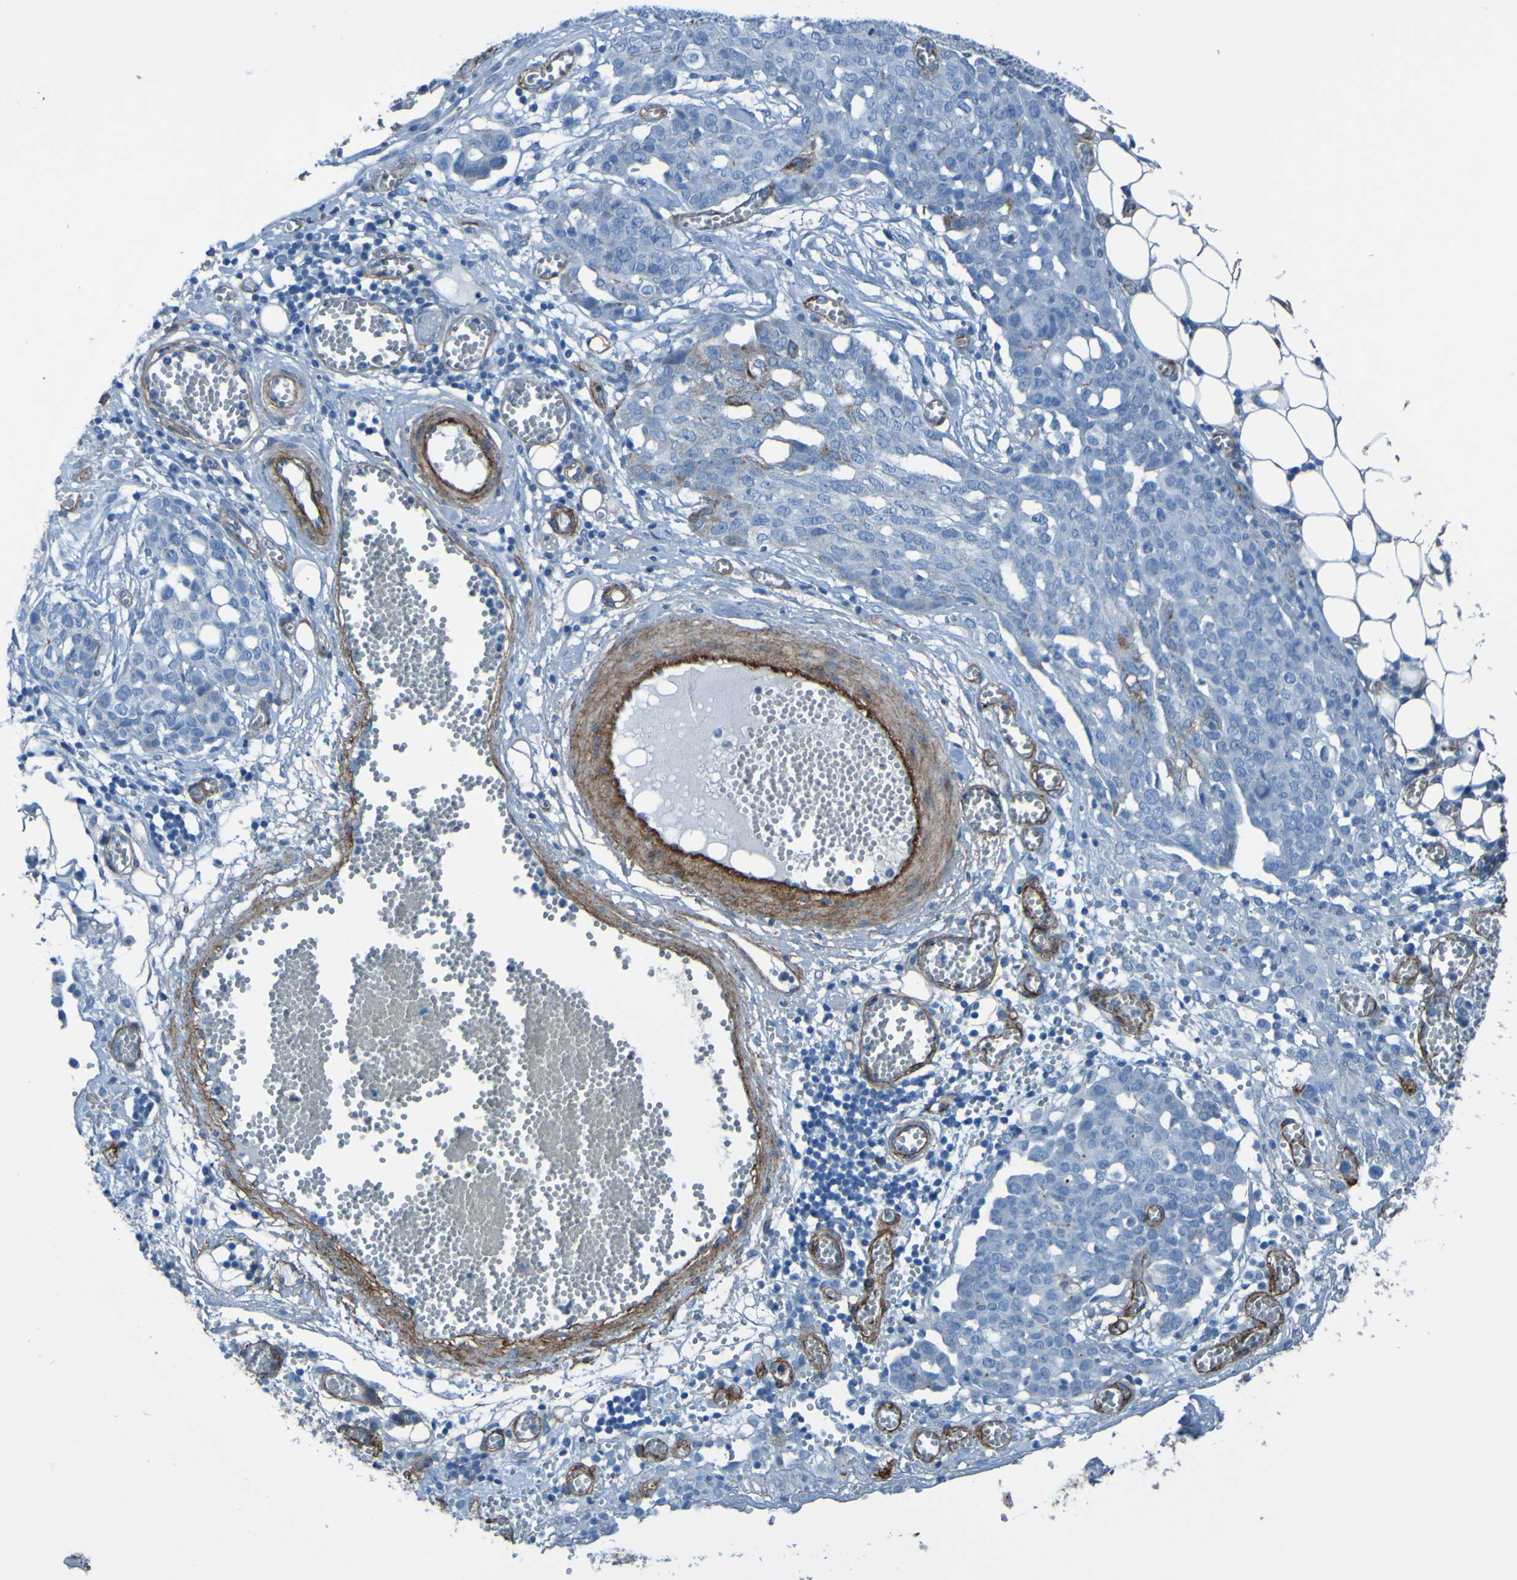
{"staining": {"intensity": "negative", "quantity": "none", "location": "none"}, "tissue": "ovarian cancer", "cell_type": "Tumor cells", "image_type": "cancer", "snomed": [{"axis": "morphology", "description": "Cystadenocarcinoma, serous, NOS"}, {"axis": "topography", "description": "Soft tissue"}, {"axis": "topography", "description": "Ovary"}], "caption": "Immunohistochemistry (IHC) of ovarian cancer exhibits no staining in tumor cells. (Immunohistochemistry, brightfield microscopy, high magnification).", "gene": "COL4A2", "patient": {"sex": "female", "age": 57}}